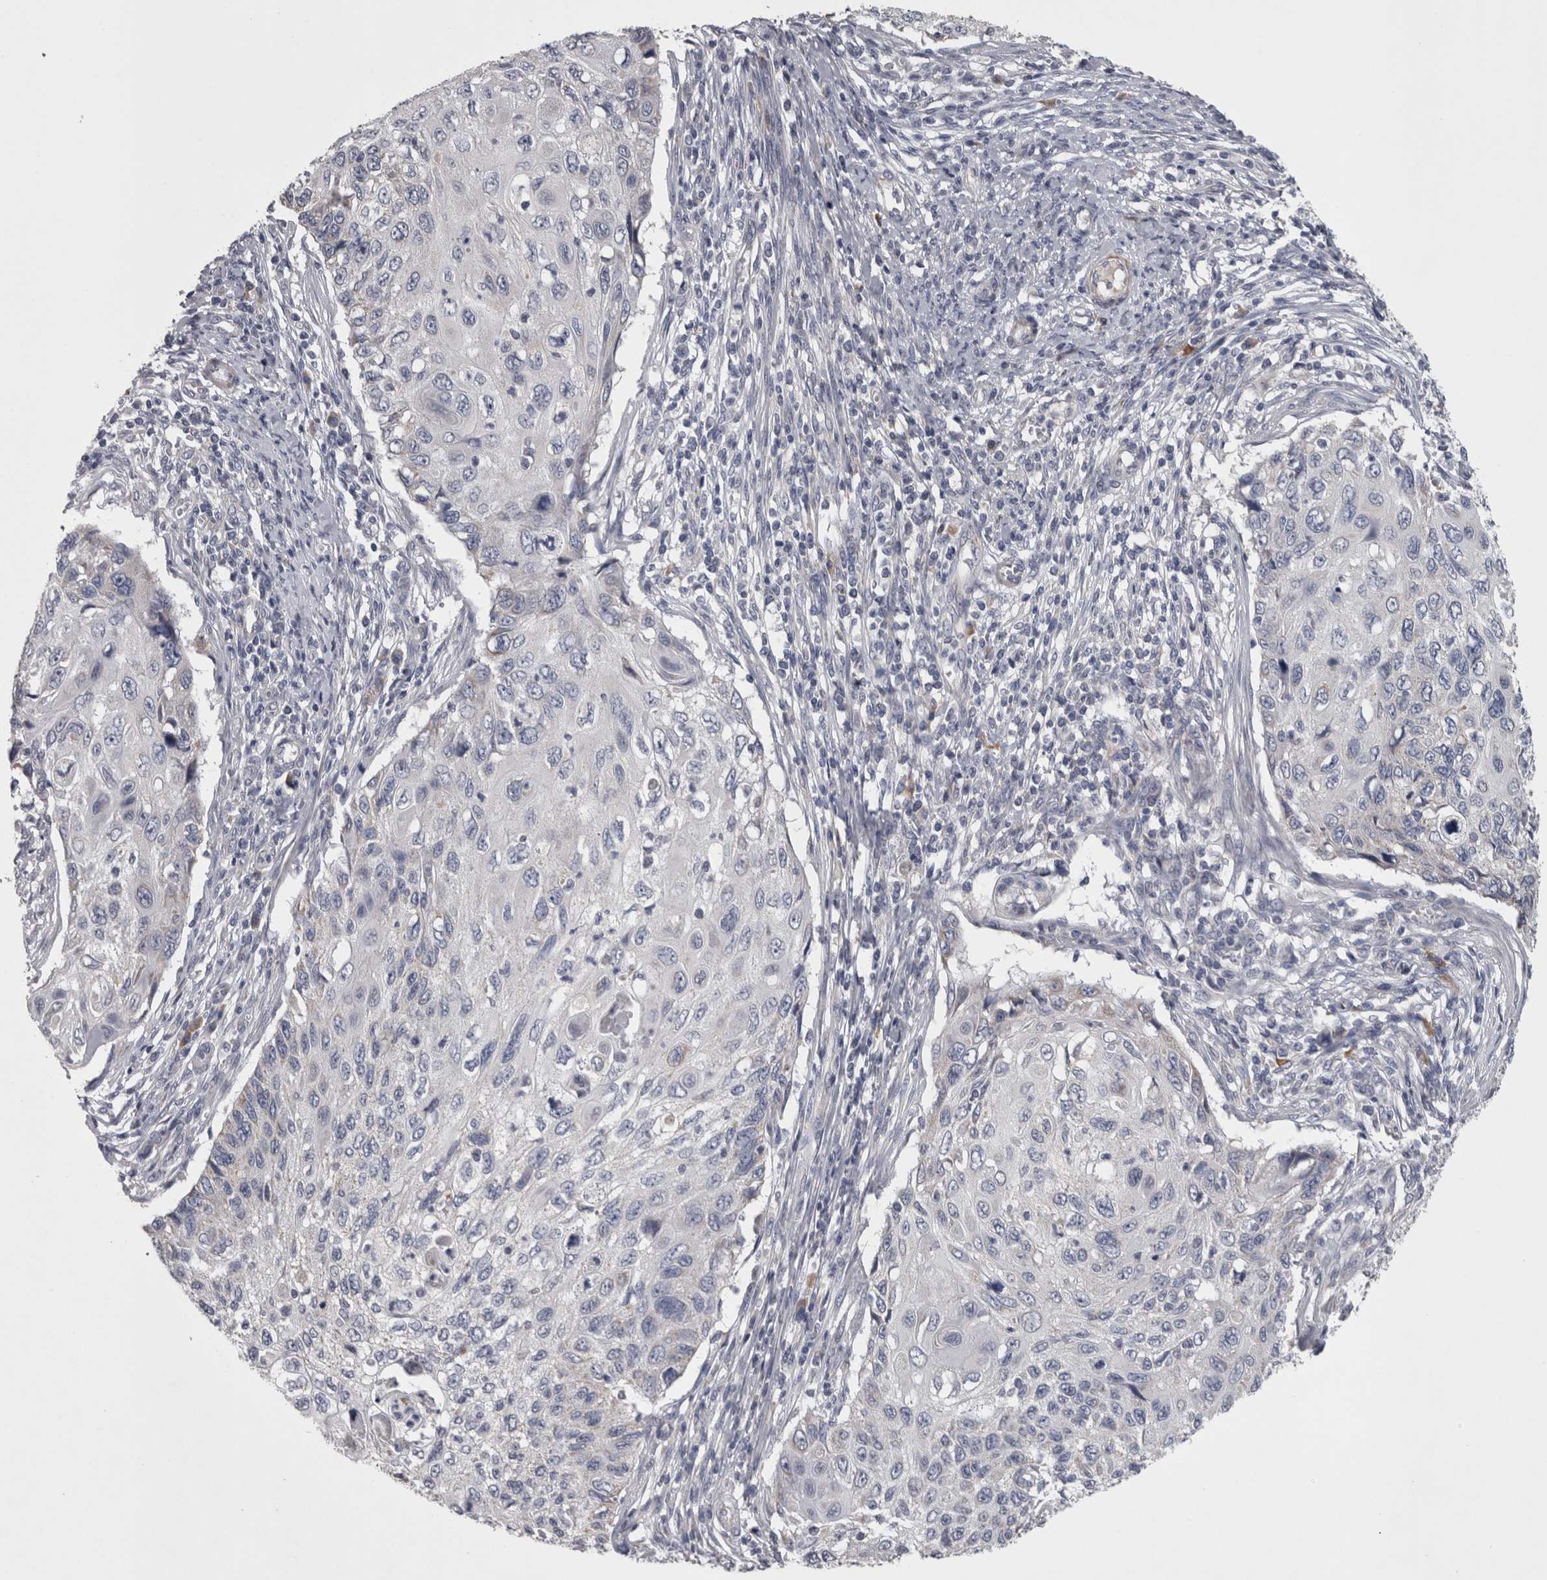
{"staining": {"intensity": "negative", "quantity": "none", "location": "none"}, "tissue": "cervical cancer", "cell_type": "Tumor cells", "image_type": "cancer", "snomed": [{"axis": "morphology", "description": "Squamous cell carcinoma, NOS"}, {"axis": "topography", "description": "Cervix"}], "caption": "DAB immunohistochemical staining of squamous cell carcinoma (cervical) reveals no significant expression in tumor cells.", "gene": "DBT", "patient": {"sex": "female", "age": 70}}